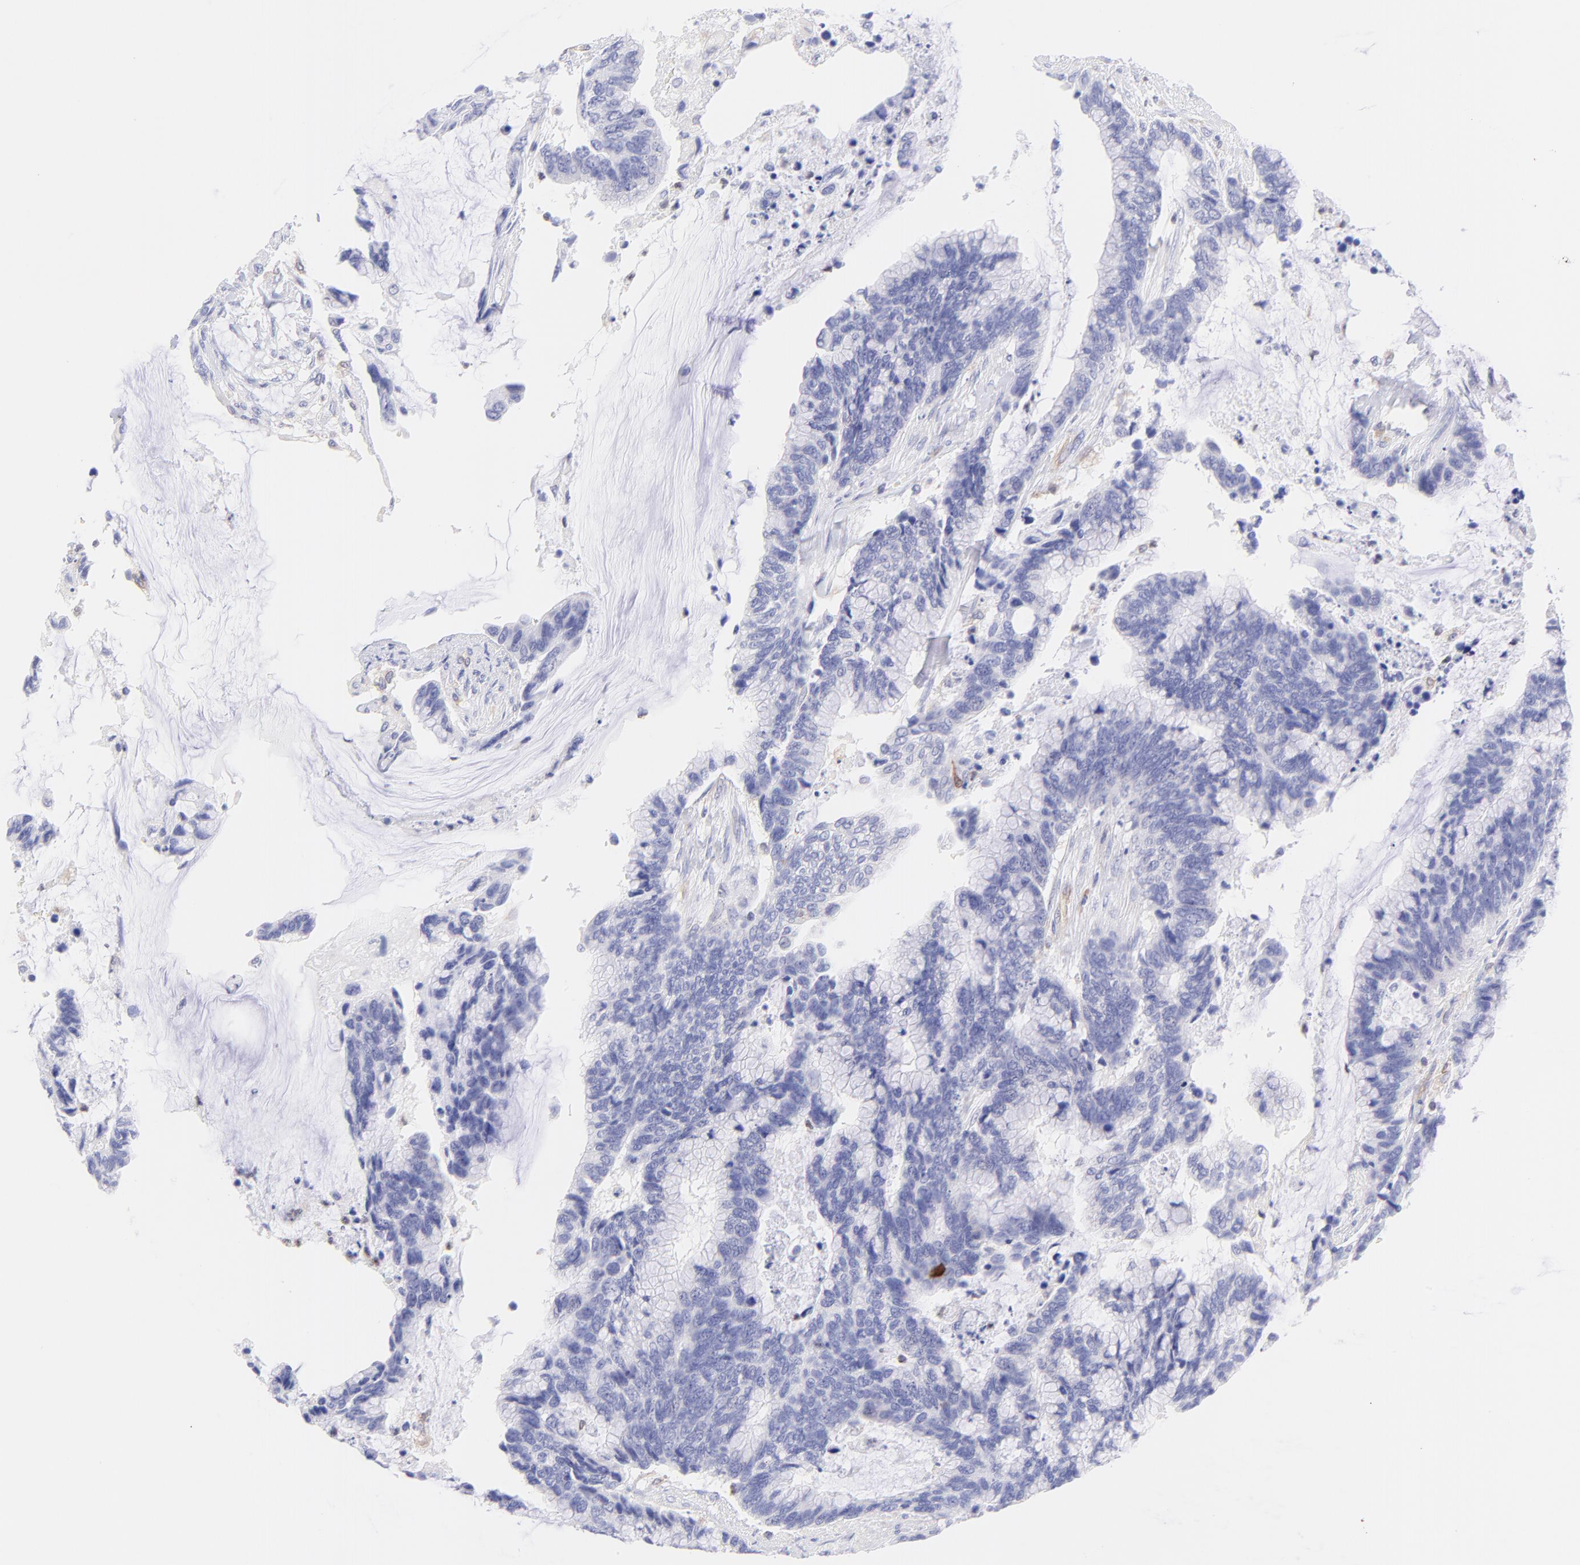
{"staining": {"intensity": "negative", "quantity": "none", "location": "none"}, "tissue": "colorectal cancer", "cell_type": "Tumor cells", "image_type": "cancer", "snomed": [{"axis": "morphology", "description": "Adenocarcinoma, NOS"}, {"axis": "topography", "description": "Rectum"}], "caption": "Immunohistochemistry (IHC) of human colorectal adenocarcinoma exhibits no expression in tumor cells.", "gene": "IRAG2", "patient": {"sex": "female", "age": 59}}